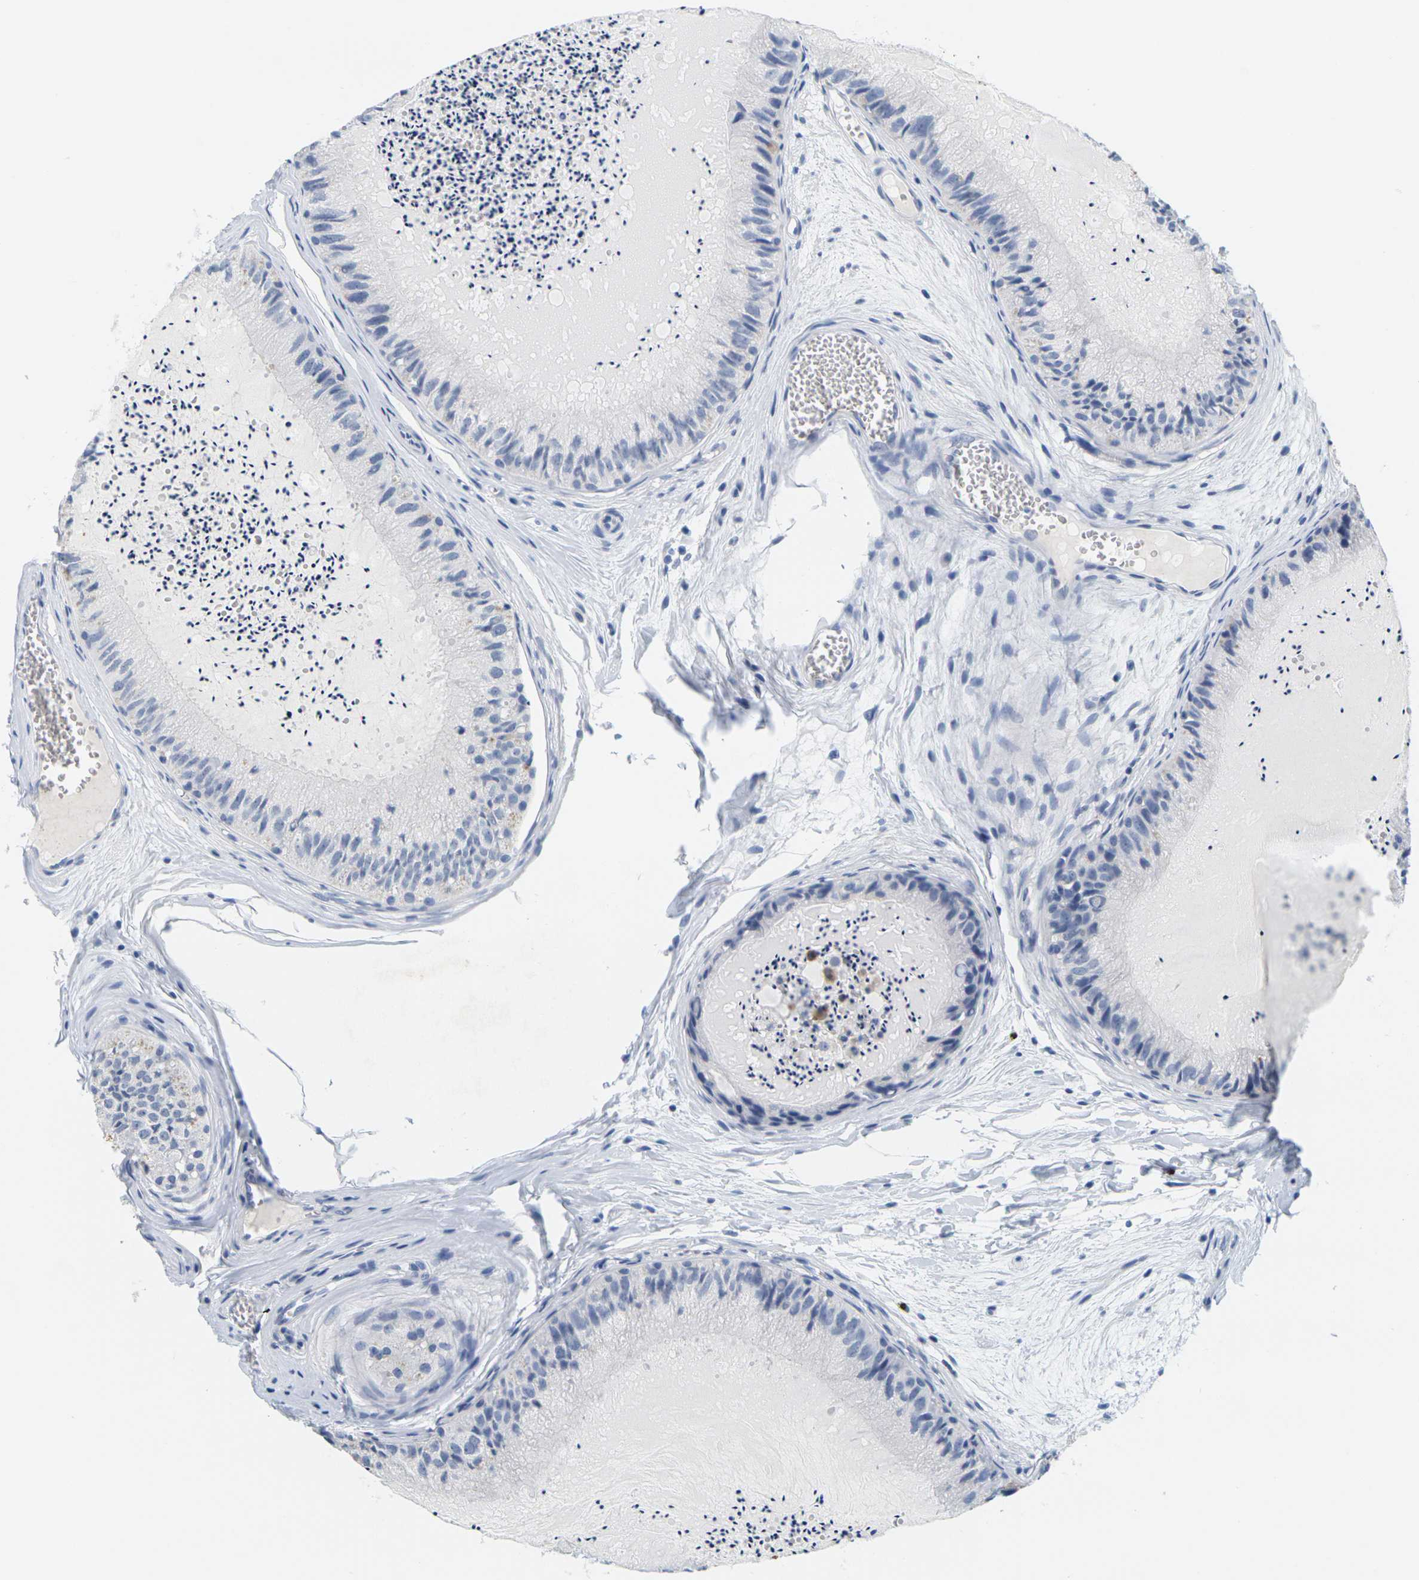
{"staining": {"intensity": "weak", "quantity": "<25%", "location": "cytoplasmic/membranous"}, "tissue": "epididymis", "cell_type": "Glandular cells", "image_type": "normal", "snomed": [{"axis": "morphology", "description": "Normal tissue, NOS"}, {"axis": "topography", "description": "Epididymis"}], "caption": "A high-resolution micrograph shows immunohistochemistry staining of unremarkable epididymis, which displays no significant staining in glandular cells. (Stains: DAB immunohistochemistry (IHC) with hematoxylin counter stain, Microscopy: brightfield microscopy at high magnification).", "gene": "HLA", "patient": {"sex": "male", "age": 31}}